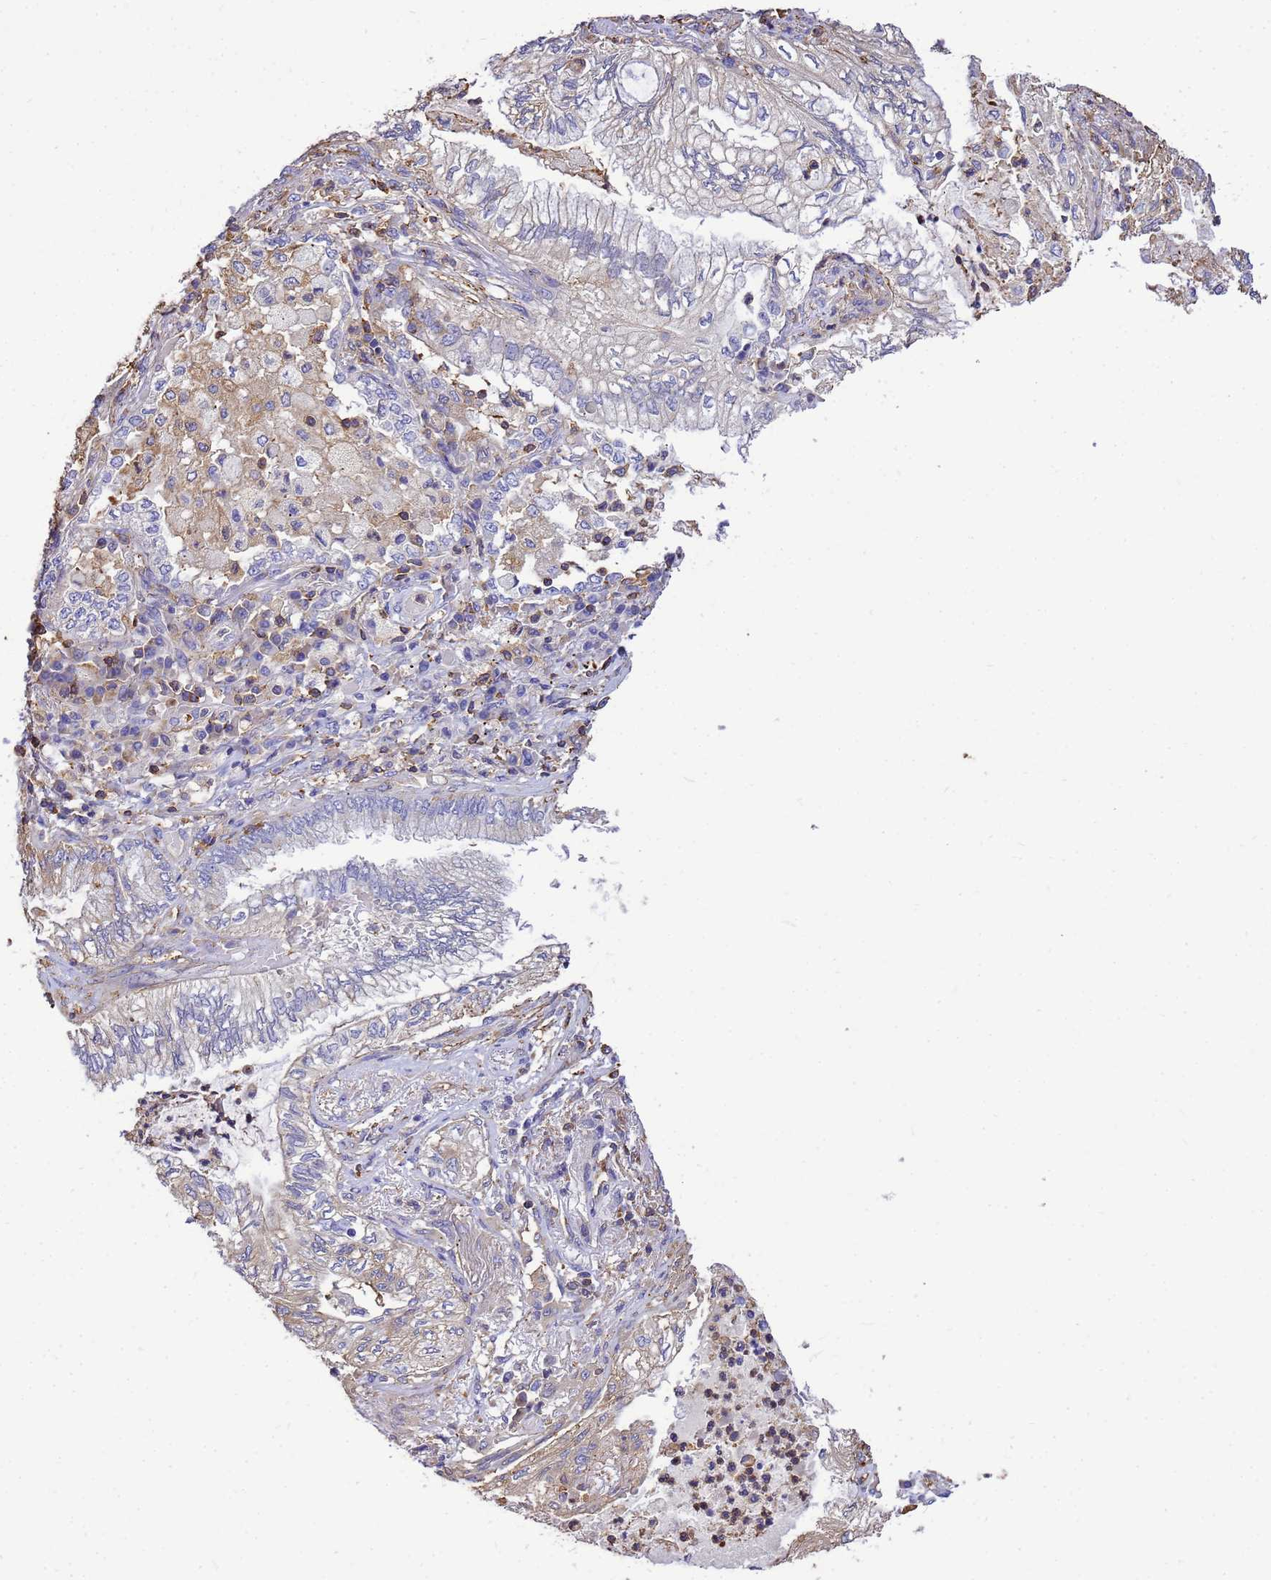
{"staining": {"intensity": "weak", "quantity": "<25%", "location": "cytoplasmic/membranous"}, "tissue": "lung cancer", "cell_type": "Tumor cells", "image_type": "cancer", "snomed": [{"axis": "morphology", "description": "Adenocarcinoma, NOS"}, {"axis": "topography", "description": "Lung"}], "caption": "There is no significant expression in tumor cells of lung cancer (adenocarcinoma).", "gene": "WDR64", "patient": {"sex": "female", "age": 70}}